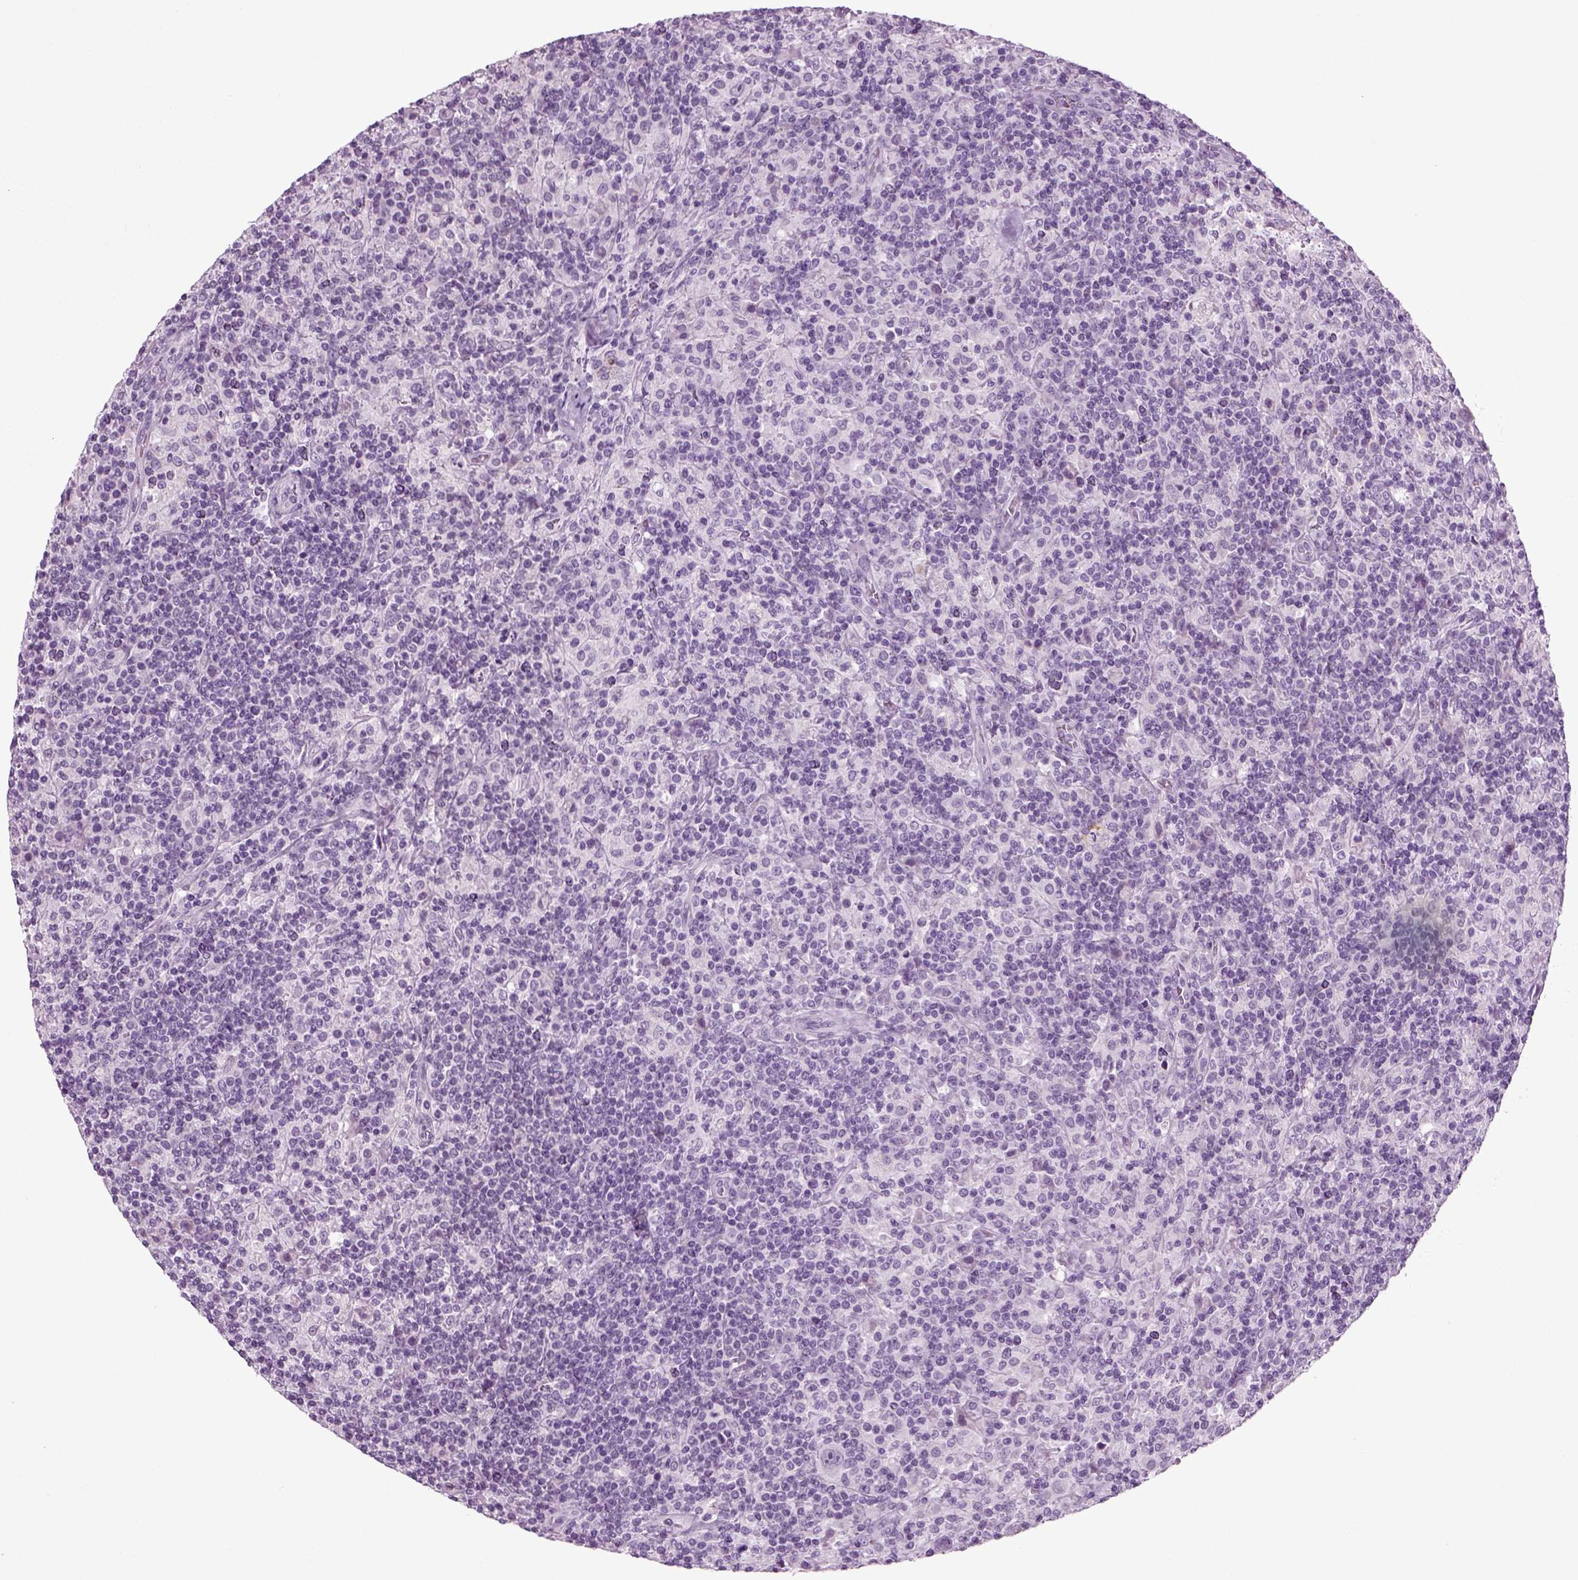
{"staining": {"intensity": "negative", "quantity": "none", "location": "none"}, "tissue": "lymphoma", "cell_type": "Tumor cells", "image_type": "cancer", "snomed": [{"axis": "morphology", "description": "Hodgkin's disease, NOS"}, {"axis": "topography", "description": "Lymph node"}], "caption": "The photomicrograph displays no staining of tumor cells in Hodgkin's disease.", "gene": "PRLH", "patient": {"sex": "male", "age": 70}}